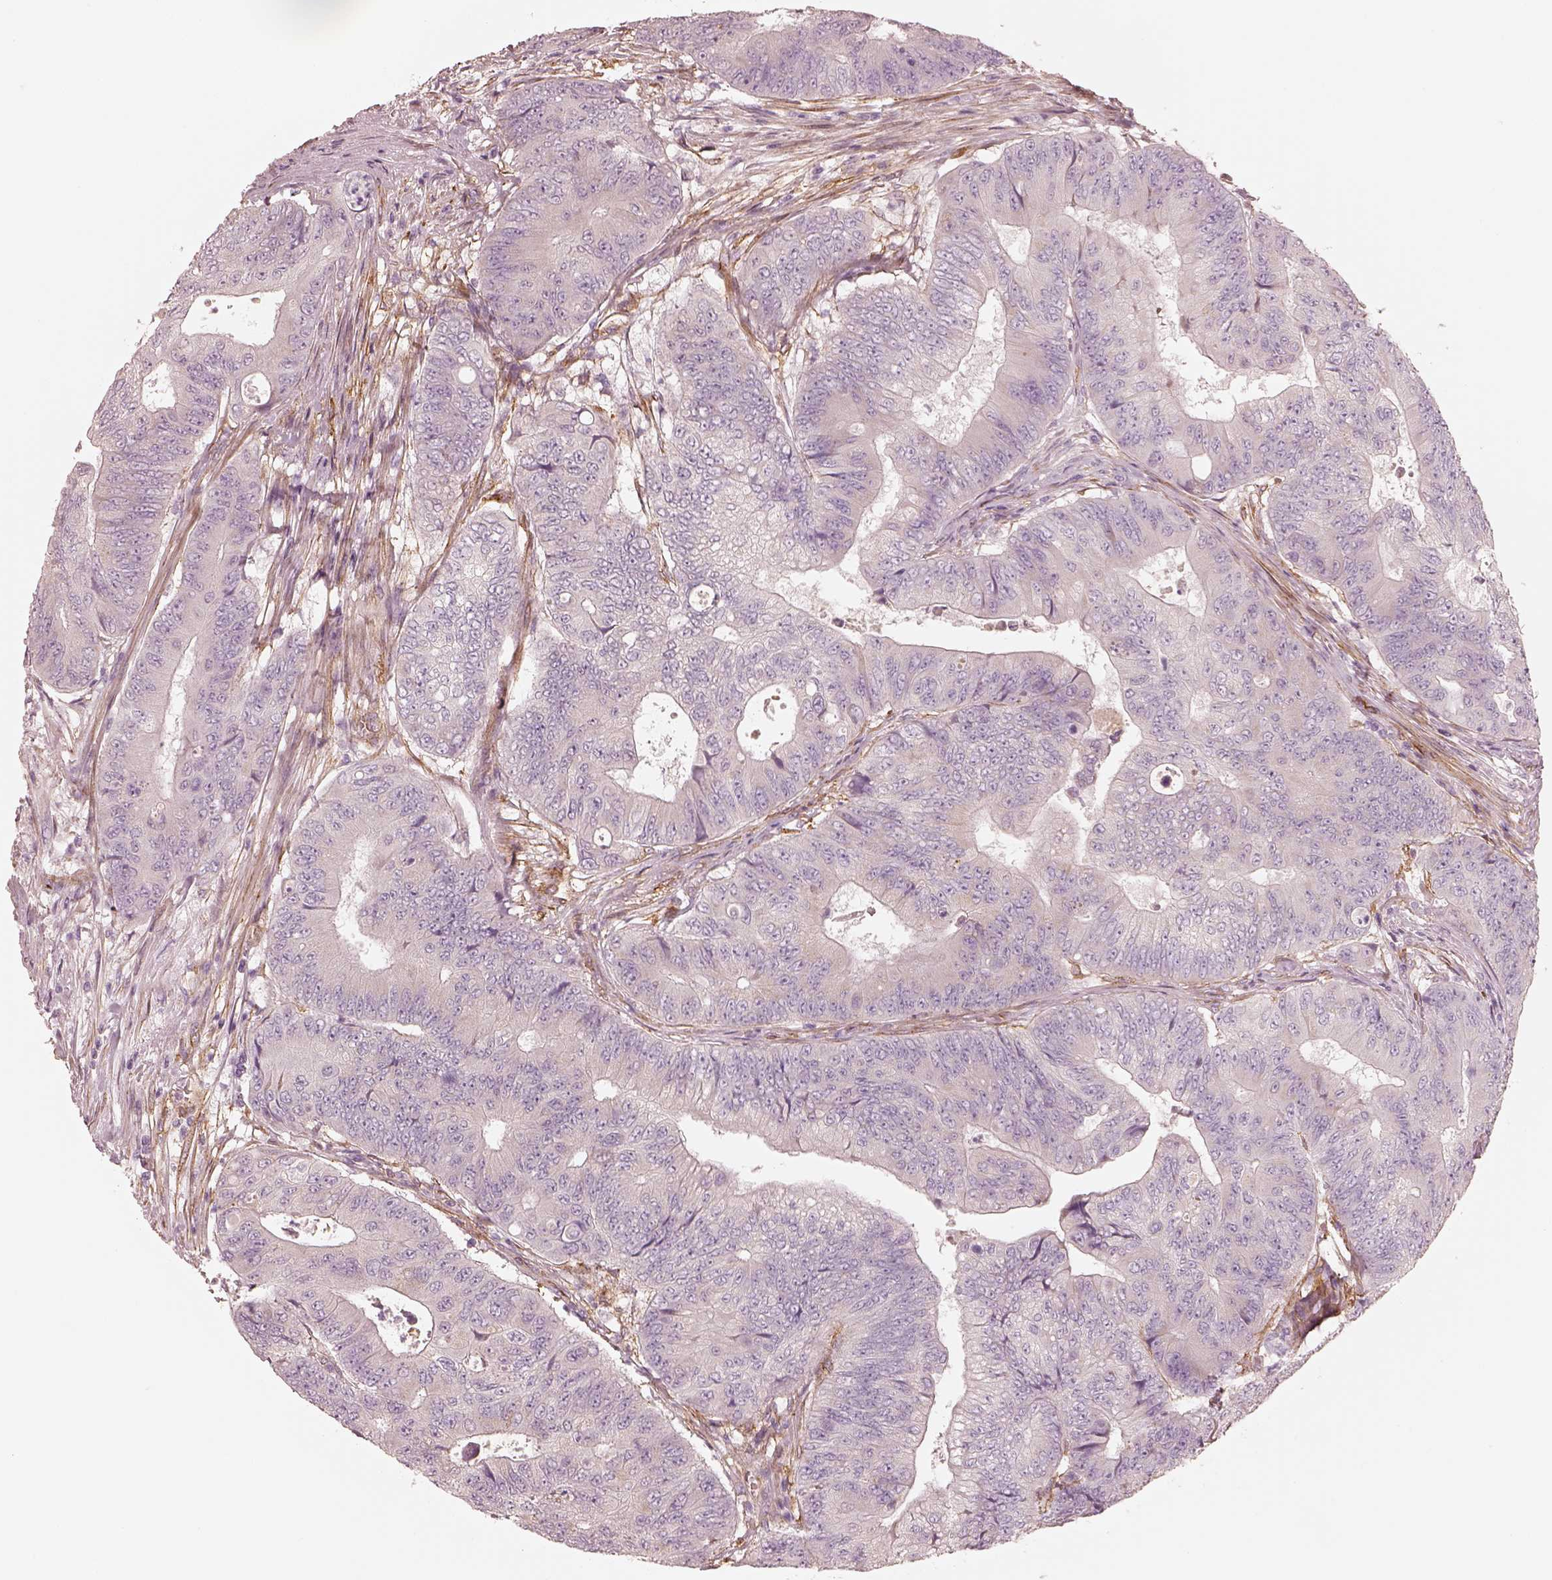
{"staining": {"intensity": "negative", "quantity": "none", "location": "none"}, "tissue": "colorectal cancer", "cell_type": "Tumor cells", "image_type": "cancer", "snomed": [{"axis": "morphology", "description": "Adenocarcinoma, NOS"}, {"axis": "topography", "description": "Colon"}], "caption": "Immunohistochemistry micrograph of adenocarcinoma (colorectal) stained for a protein (brown), which demonstrates no expression in tumor cells.", "gene": "CRYM", "patient": {"sex": "female", "age": 48}}